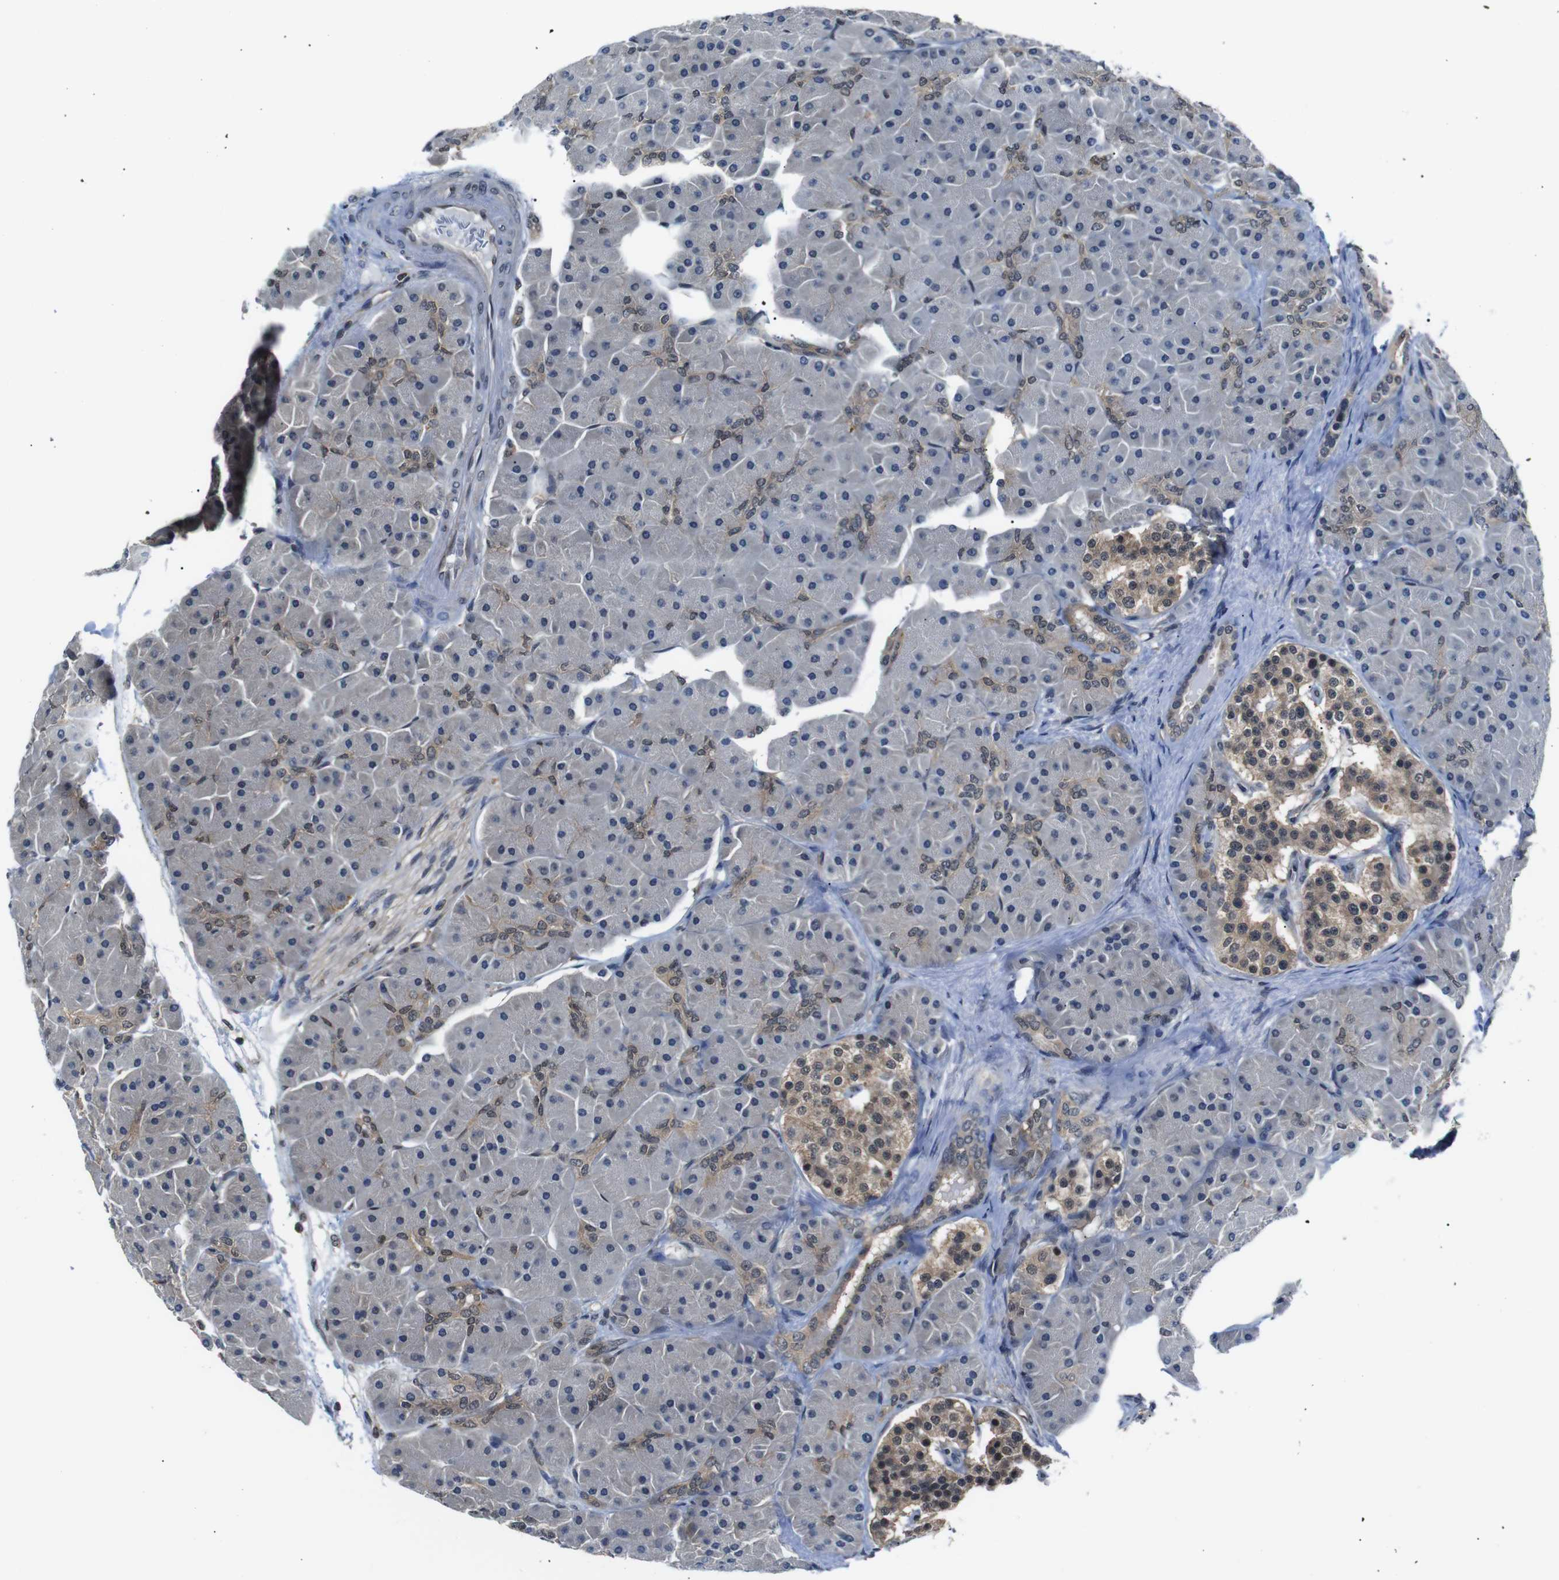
{"staining": {"intensity": "moderate", "quantity": "<25%", "location": "cytoplasmic/membranous,nuclear"}, "tissue": "pancreas", "cell_type": "Exocrine glandular cells", "image_type": "normal", "snomed": [{"axis": "morphology", "description": "Normal tissue, NOS"}, {"axis": "topography", "description": "Pancreas"}], "caption": "Exocrine glandular cells show moderate cytoplasmic/membranous,nuclear staining in approximately <25% of cells in benign pancreas. The protein is stained brown, and the nuclei are stained in blue (DAB (3,3'-diaminobenzidine) IHC with brightfield microscopy, high magnification).", "gene": "UBXN1", "patient": {"sex": "male", "age": 66}}